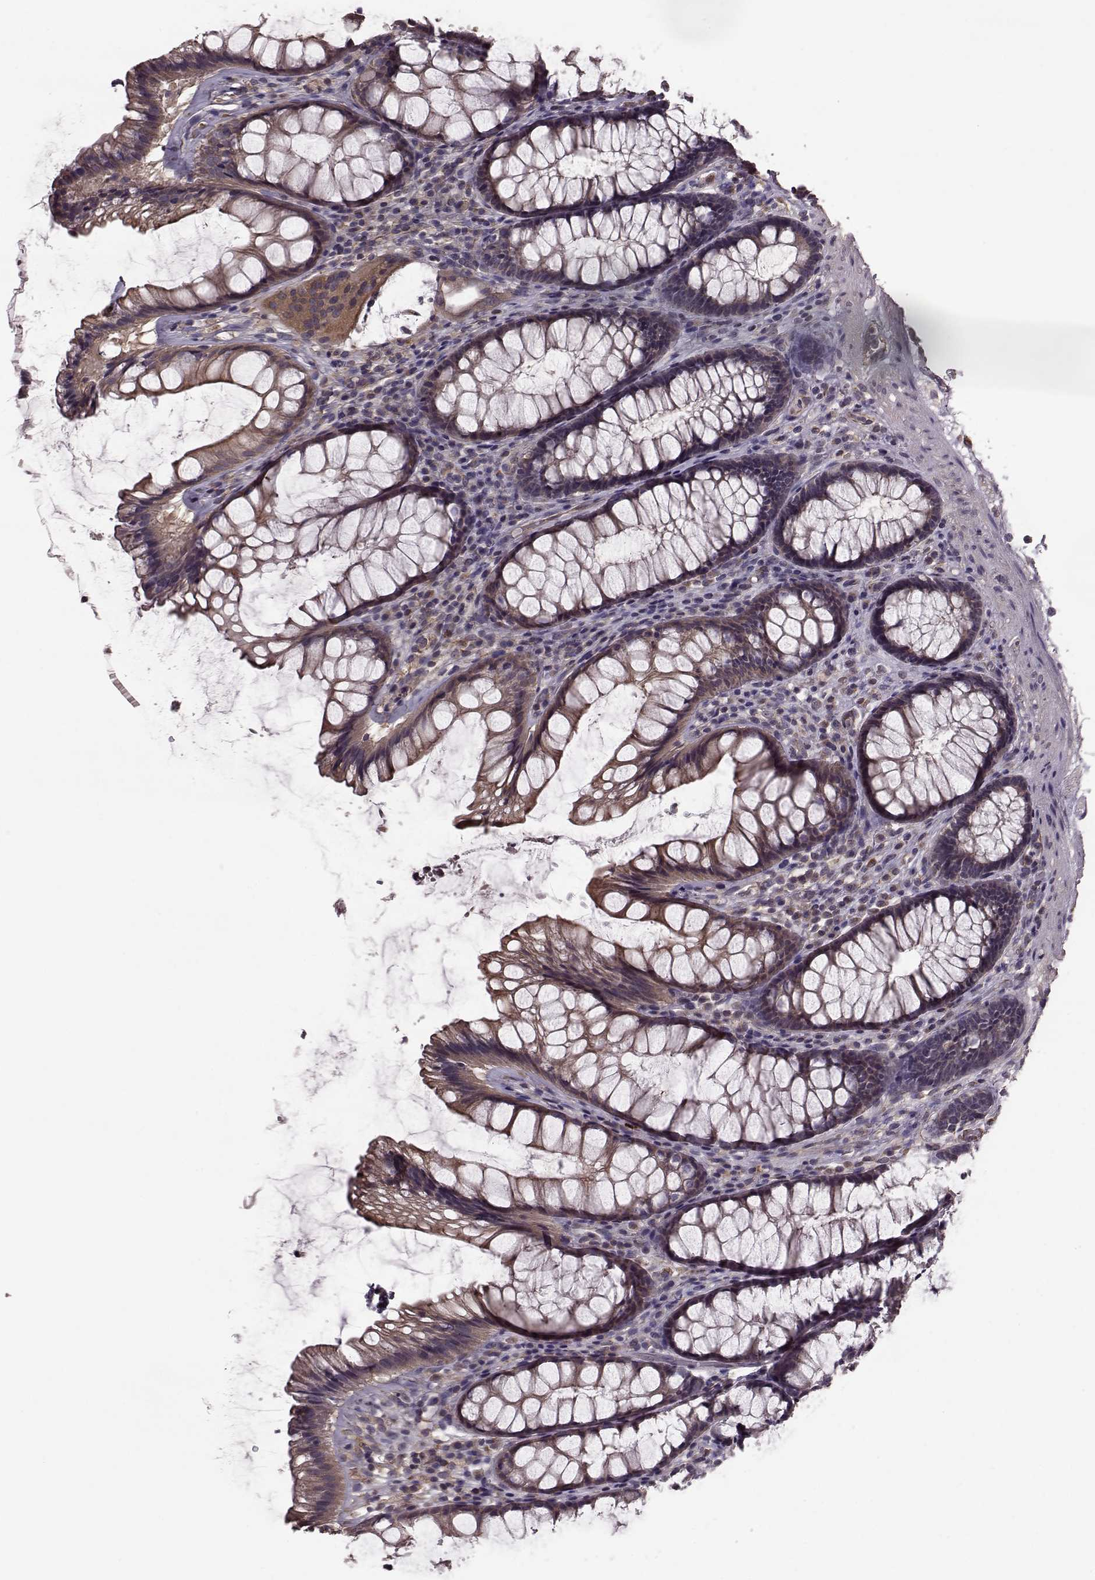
{"staining": {"intensity": "weak", "quantity": ">75%", "location": "cytoplasmic/membranous"}, "tissue": "rectum", "cell_type": "Glandular cells", "image_type": "normal", "snomed": [{"axis": "morphology", "description": "Normal tissue, NOS"}, {"axis": "topography", "description": "Rectum"}], "caption": "This photomicrograph exhibits immunohistochemistry staining of unremarkable human rectum, with low weak cytoplasmic/membranous staining in about >75% of glandular cells.", "gene": "NTF3", "patient": {"sex": "male", "age": 72}}